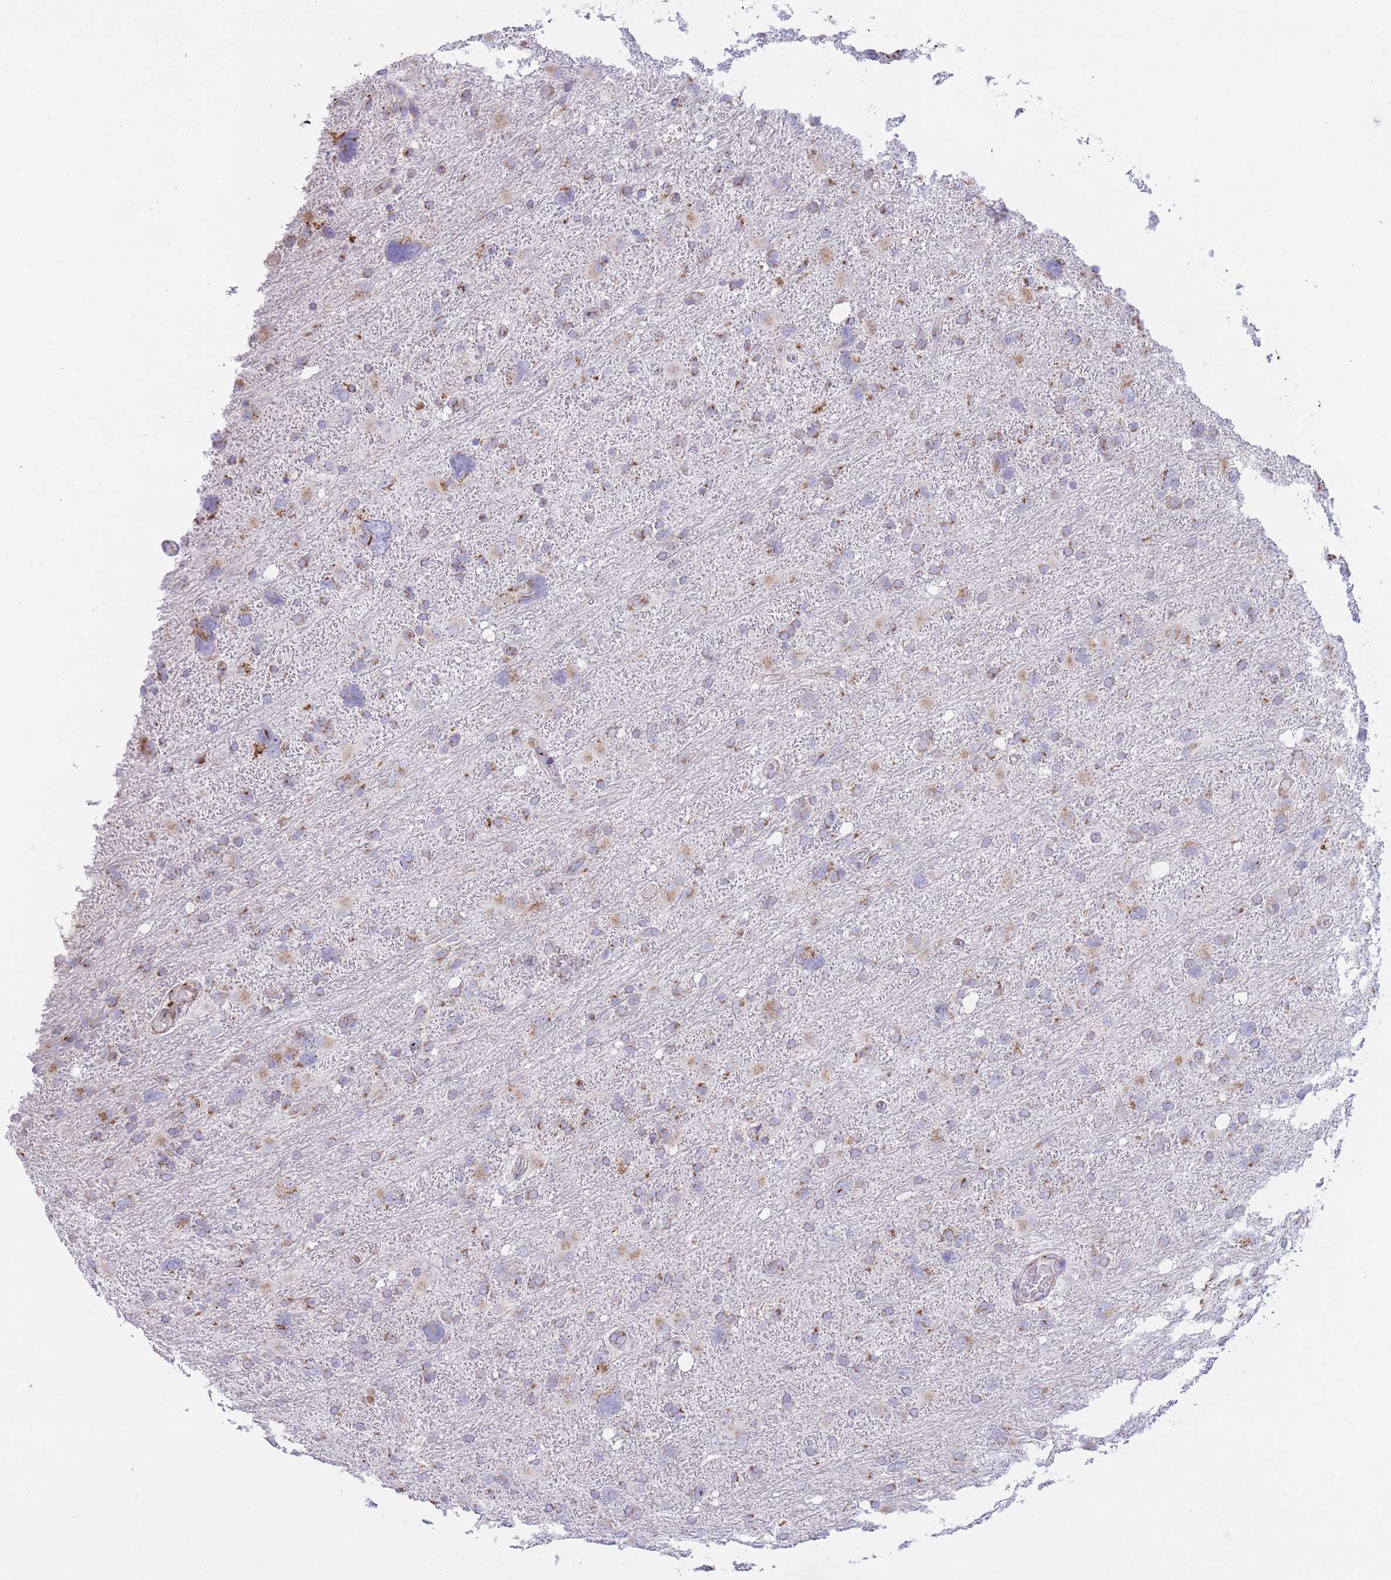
{"staining": {"intensity": "moderate", "quantity": "<25%", "location": "cytoplasmic/membranous"}, "tissue": "glioma", "cell_type": "Tumor cells", "image_type": "cancer", "snomed": [{"axis": "morphology", "description": "Glioma, malignant, High grade"}, {"axis": "topography", "description": "Brain"}], "caption": "Glioma was stained to show a protein in brown. There is low levels of moderate cytoplasmic/membranous staining in approximately <25% of tumor cells.", "gene": "MPND", "patient": {"sex": "male", "age": 61}}